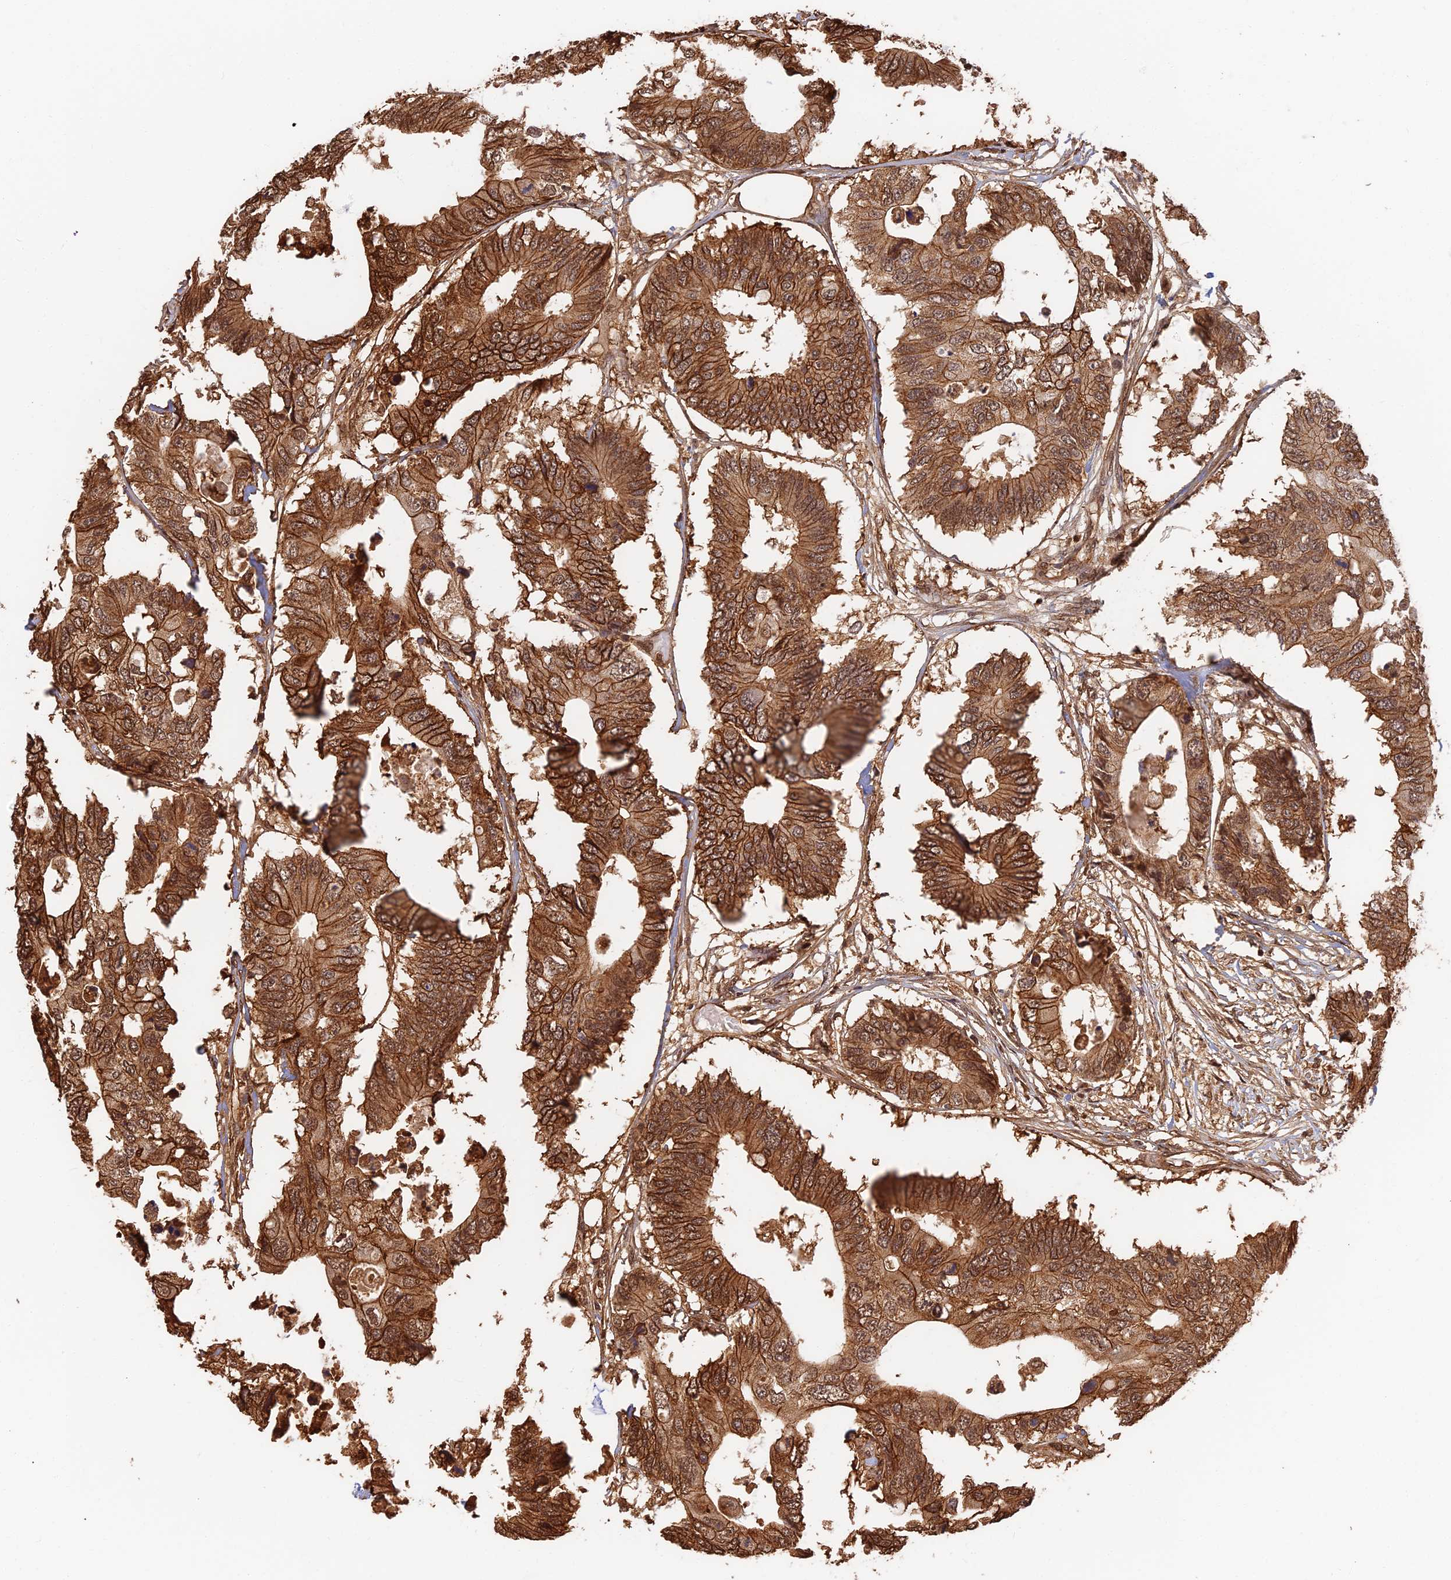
{"staining": {"intensity": "strong", "quantity": ">75%", "location": "cytoplasmic/membranous,nuclear"}, "tissue": "colorectal cancer", "cell_type": "Tumor cells", "image_type": "cancer", "snomed": [{"axis": "morphology", "description": "Adenocarcinoma, NOS"}, {"axis": "topography", "description": "Colon"}], "caption": "Colorectal adenocarcinoma stained for a protein (brown) demonstrates strong cytoplasmic/membranous and nuclear positive staining in approximately >75% of tumor cells.", "gene": "LRRN3", "patient": {"sex": "male", "age": 71}}